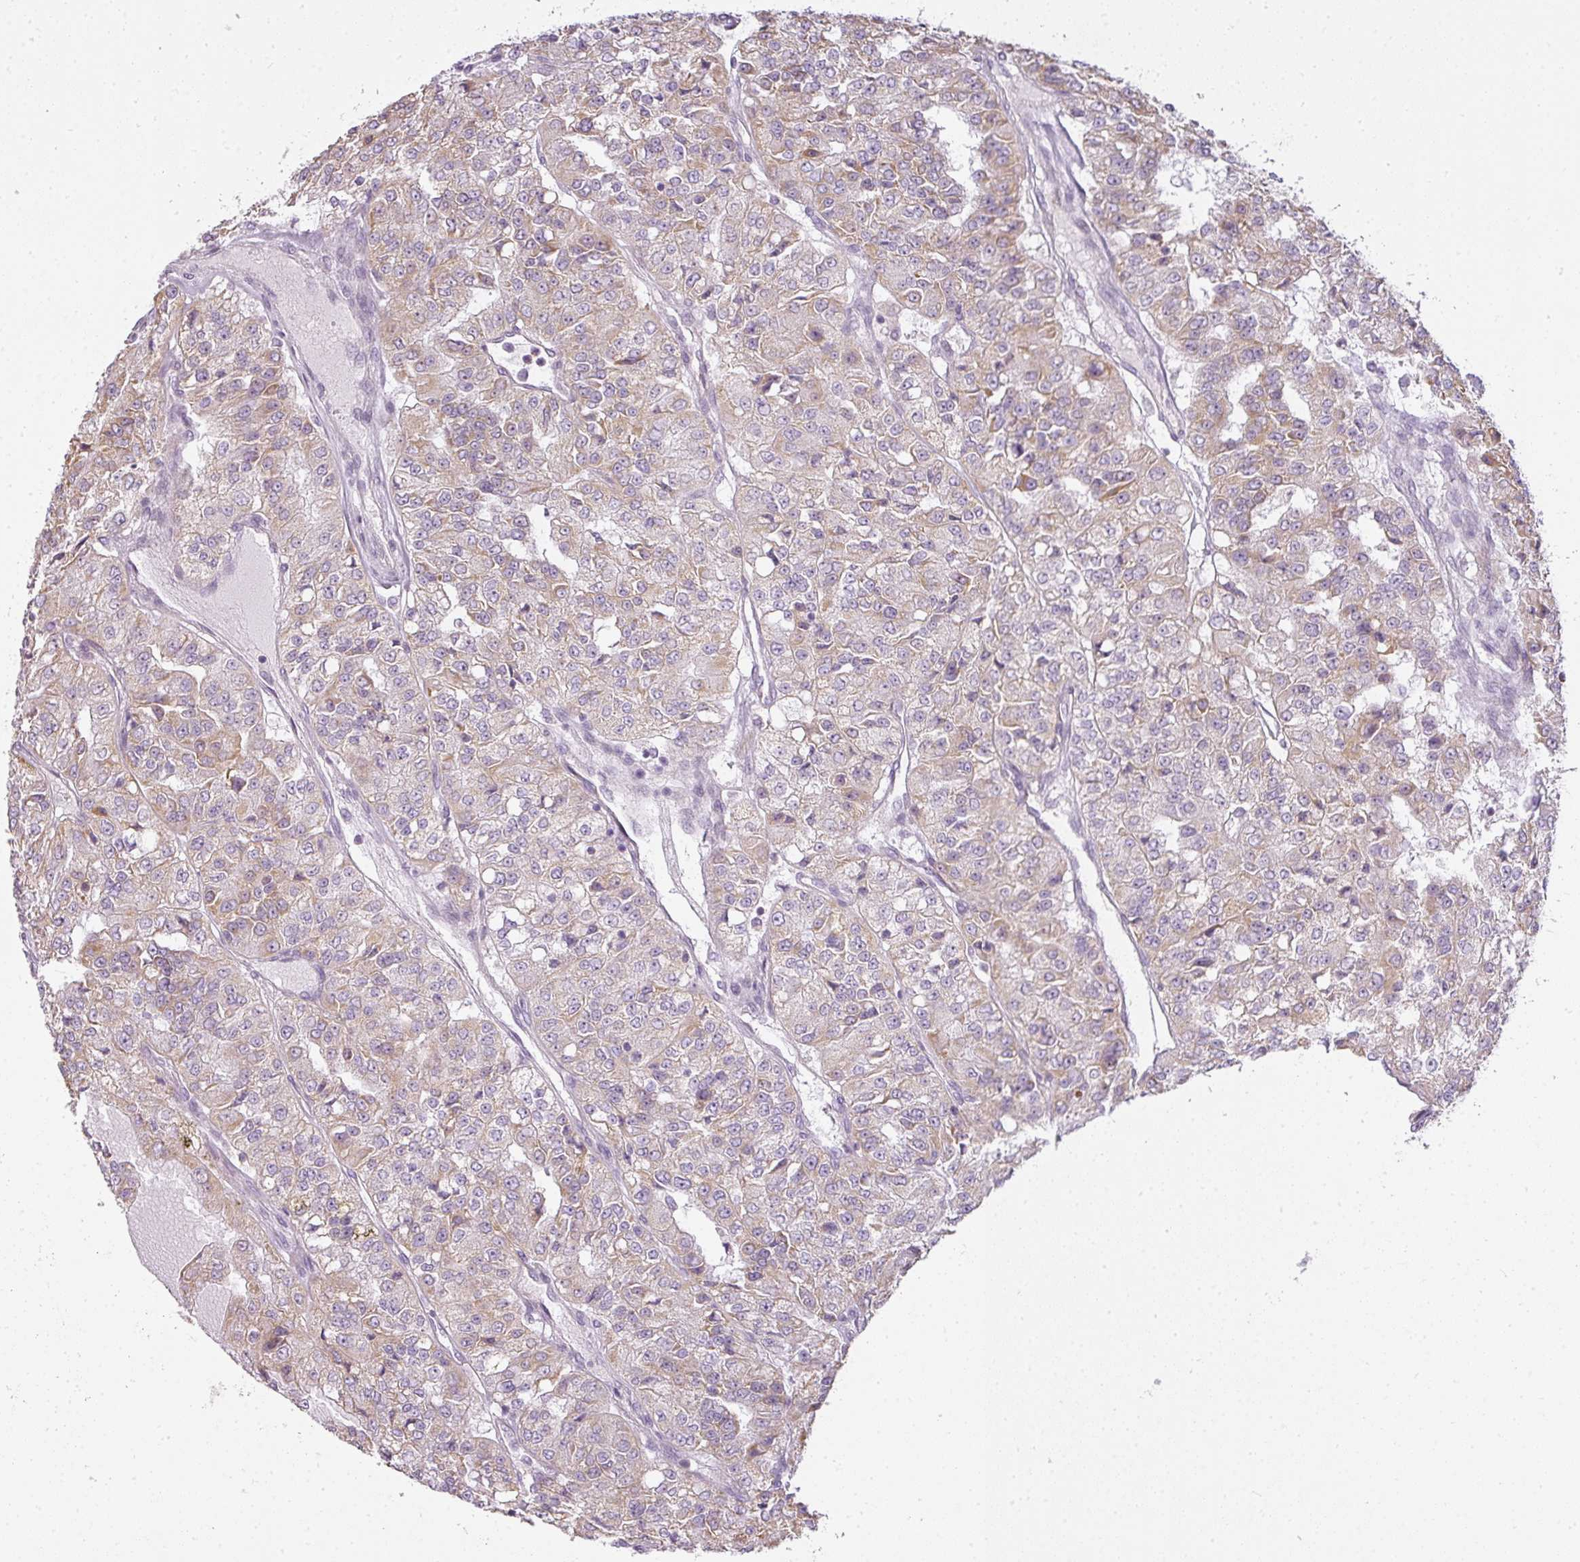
{"staining": {"intensity": "weak", "quantity": ">75%", "location": "cytoplasmic/membranous"}, "tissue": "renal cancer", "cell_type": "Tumor cells", "image_type": "cancer", "snomed": [{"axis": "morphology", "description": "Adenocarcinoma, NOS"}, {"axis": "topography", "description": "Kidney"}], "caption": "Renal cancer (adenocarcinoma) tissue shows weak cytoplasmic/membranous staining in about >75% of tumor cells The protein is shown in brown color, while the nuclei are stained blue.", "gene": "LY75", "patient": {"sex": "female", "age": 63}}